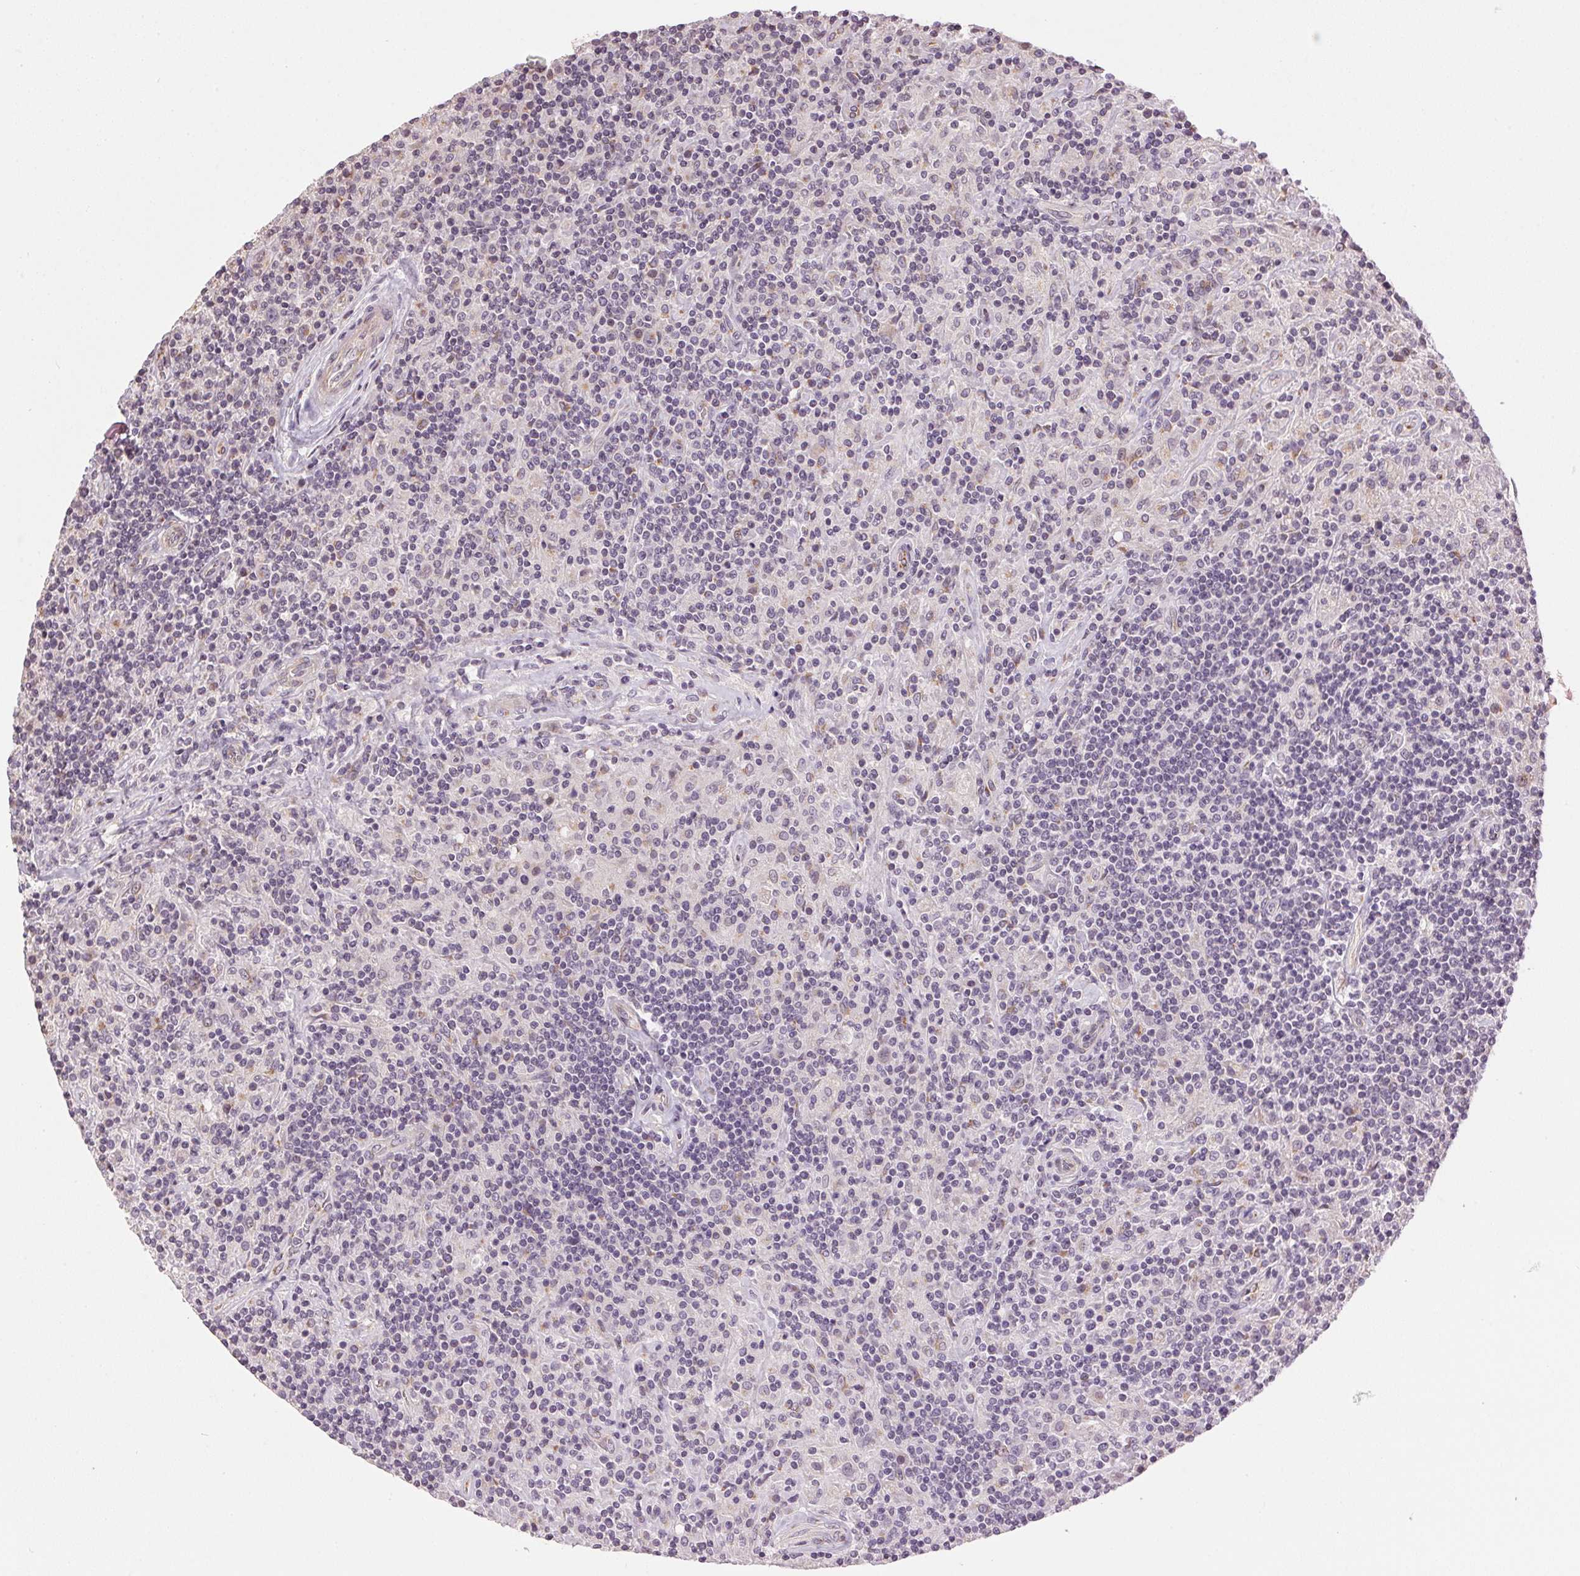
{"staining": {"intensity": "moderate", "quantity": "<25%", "location": "cytoplasmic/membranous"}, "tissue": "lymphoma", "cell_type": "Tumor cells", "image_type": "cancer", "snomed": [{"axis": "morphology", "description": "Hodgkin's disease, NOS"}, {"axis": "topography", "description": "Lymph node"}], "caption": "Immunohistochemical staining of lymphoma shows moderate cytoplasmic/membranous protein expression in about <25% of tumor cells.", "gene": "GOLPH3", "patient": {"sex": "male", "age": 70}}